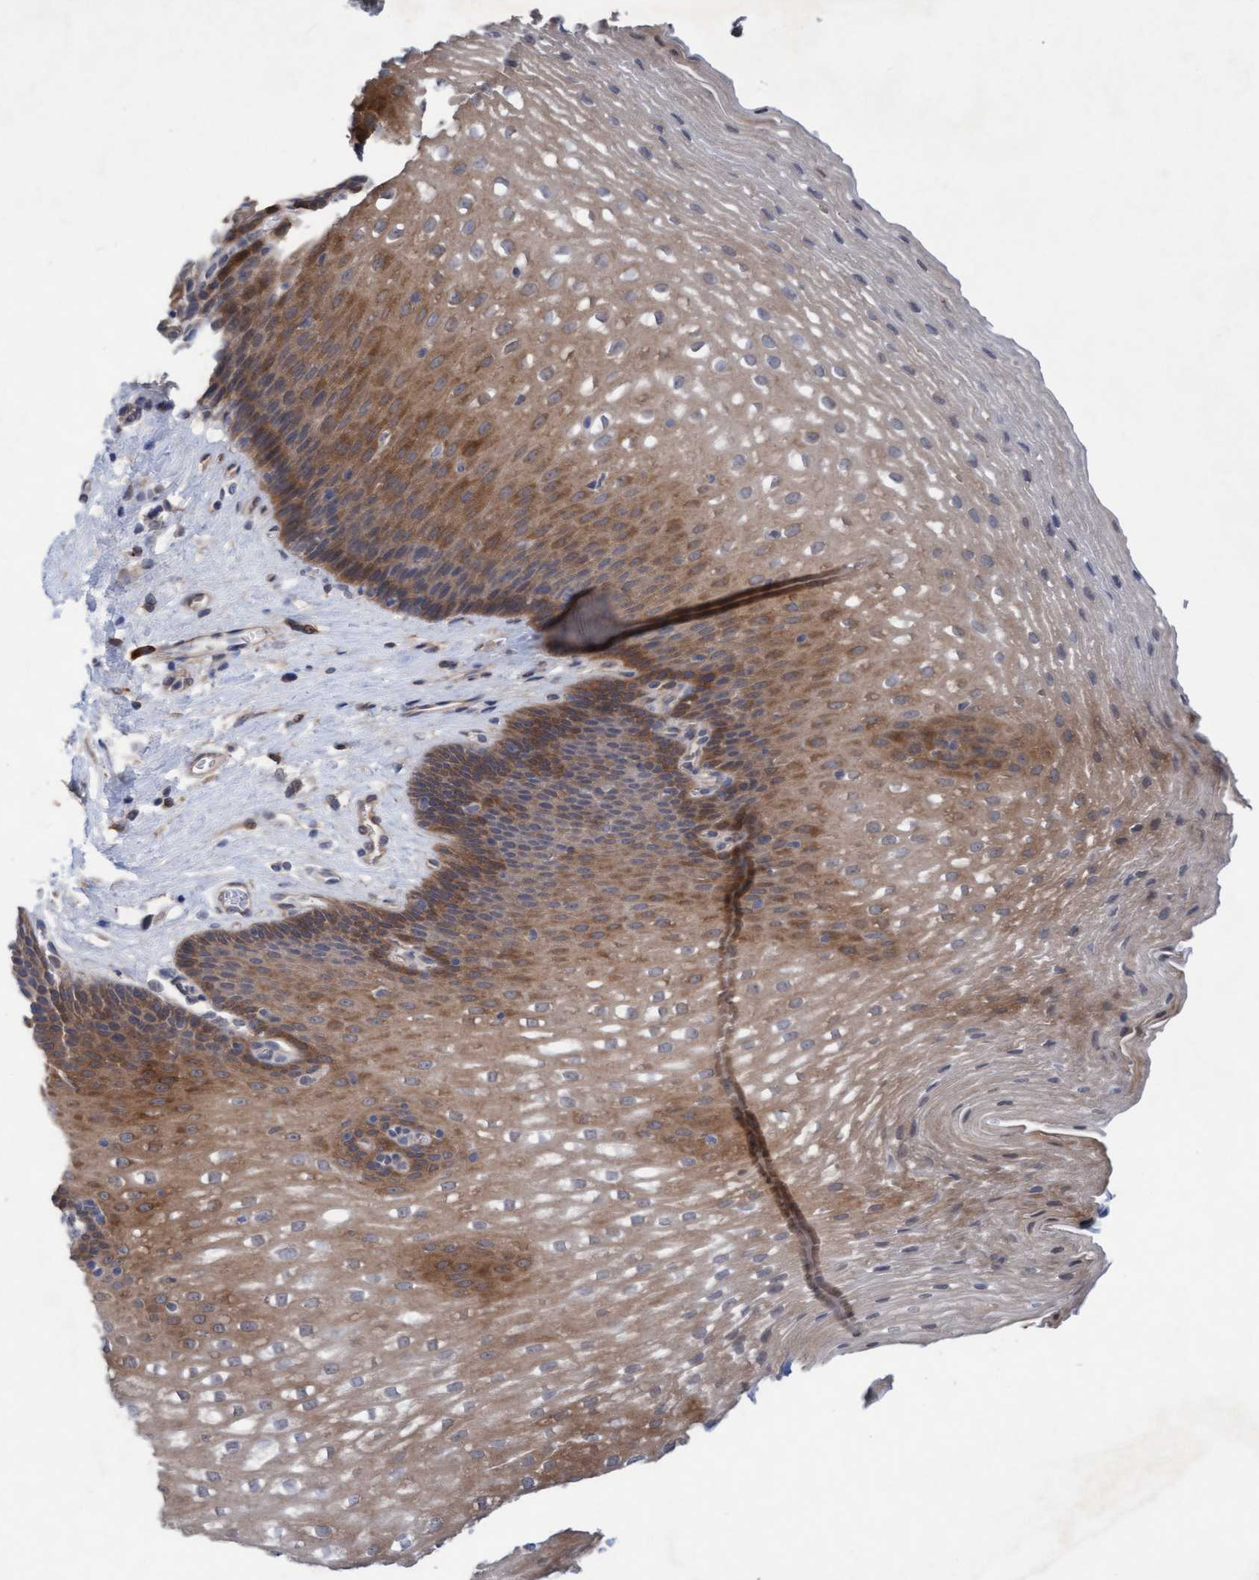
{"staining": {"intensity": "moderate", "quantity": ">75%", "location": "cytoplasmic/membranous"}, "tissue": "esophagus", "cell_type": "Squamous epithelial cells", "image_type": "normal", "snomed": [{"axis": "morphology", "description": "Normal tissue, NOS"}, {"axis": "topography", "description": "Esophagus"}], "caption": "The immunohistochemical stain labels moderate cytoplasmic/membranous staining in squamous epithelial cells of normal esophagus. (DAB (3,3'-diaminobenzidine) IHC with brightfield microscopy, high magnification).", "gene": "PLCD1", "patient": {"sex": "male", "age": 48}}